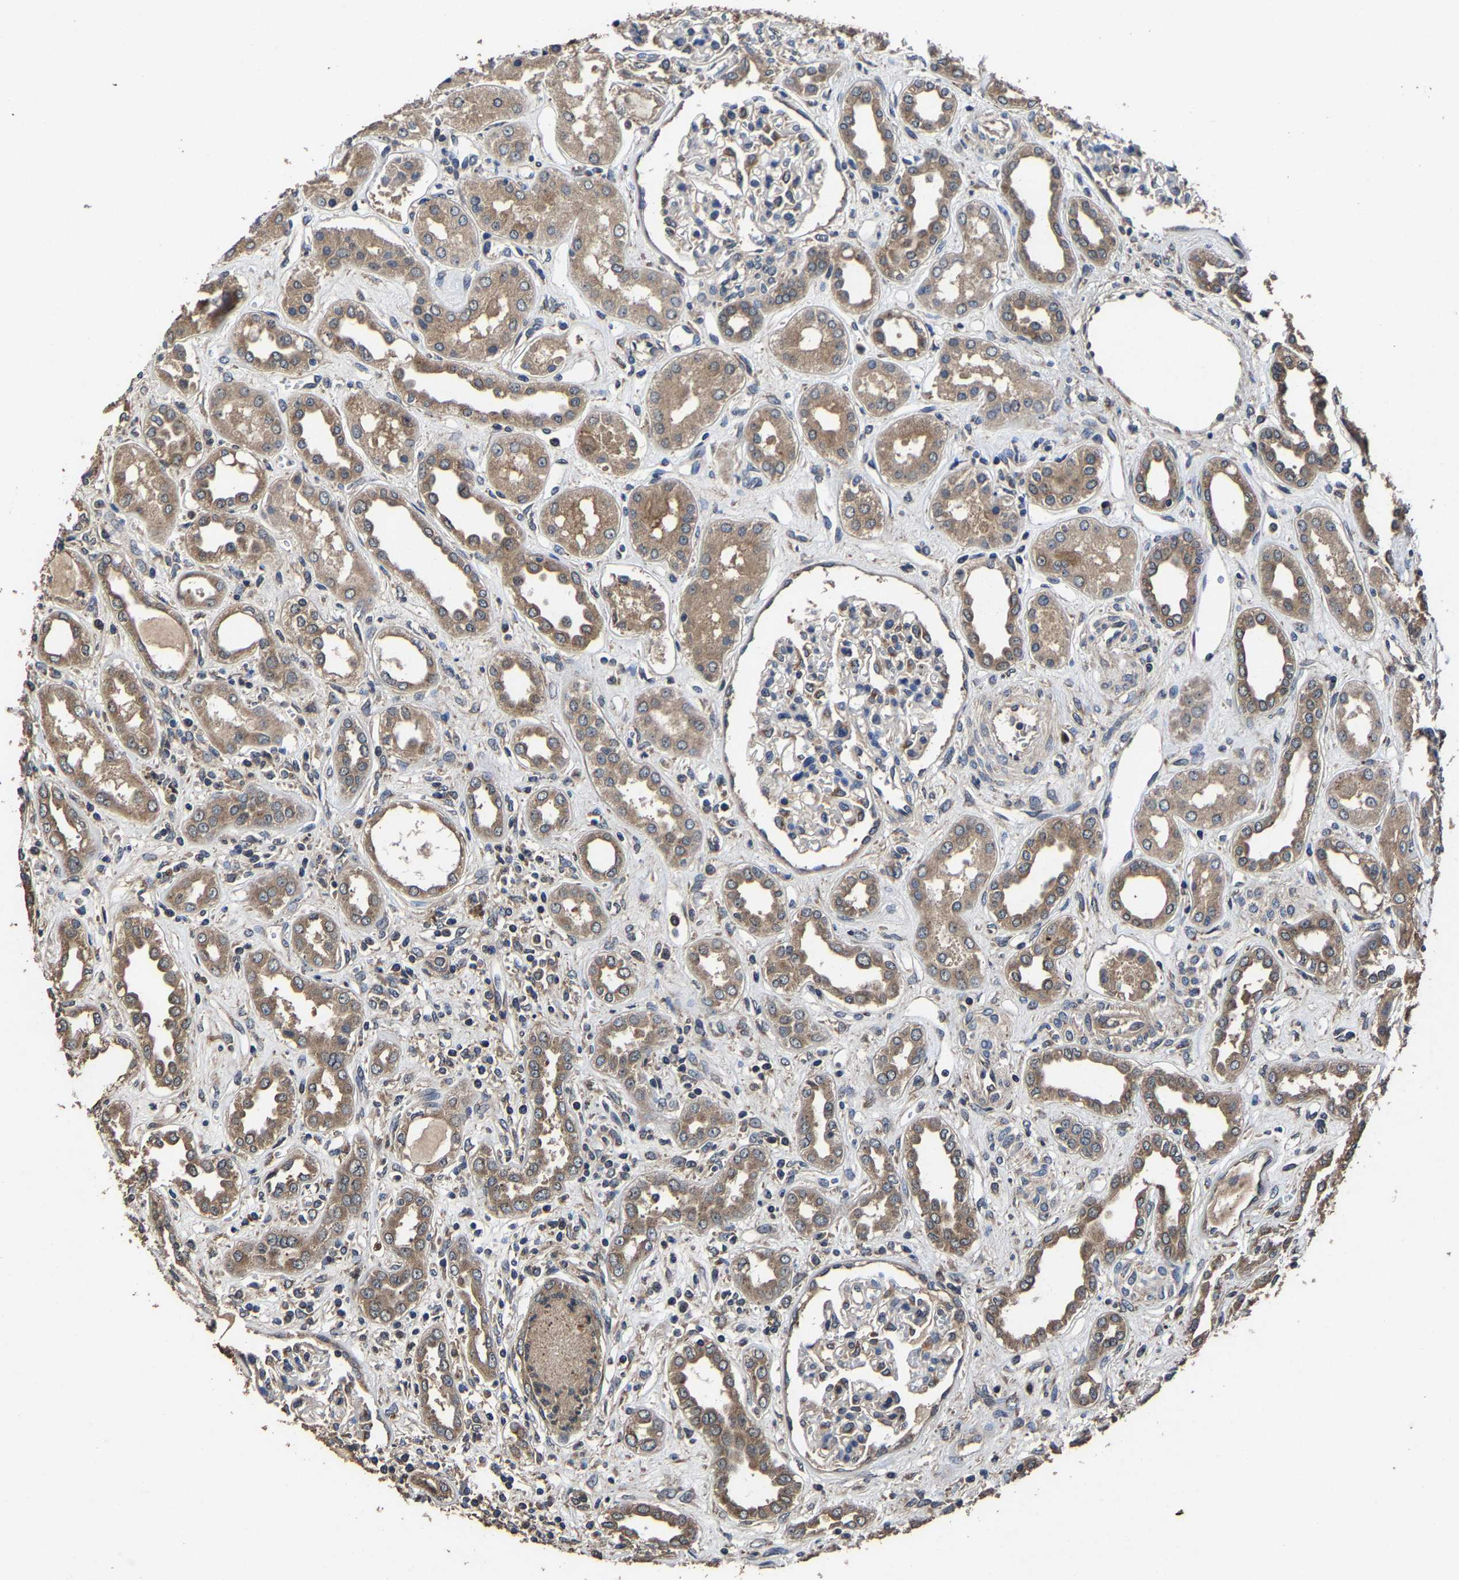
{"staining": {"intensity": "moderate", "quantity": "<25%", "location": "cytoplasmic/membranous"}, "tissue": "kidney", "cell_type": "Cells in glomeruli", "image_type": "normal", "snomed": [{"axis": "morphology", "description": "Normal tissue, NOS"}, {"axis": "topography", "description": "Kidney"}], "caption": "Immunohistochemistry (IHC) image of normal kidney: human kidney stained using IHC reveals low levels of moderate protein expression localized specifically in the cytoplasmic/membranous of cells in glomeruli, appearing as a cytoplasmic/membranous brown color.", "gene": "EBAG9", "patient": {"sex": "male", "age": 59}}